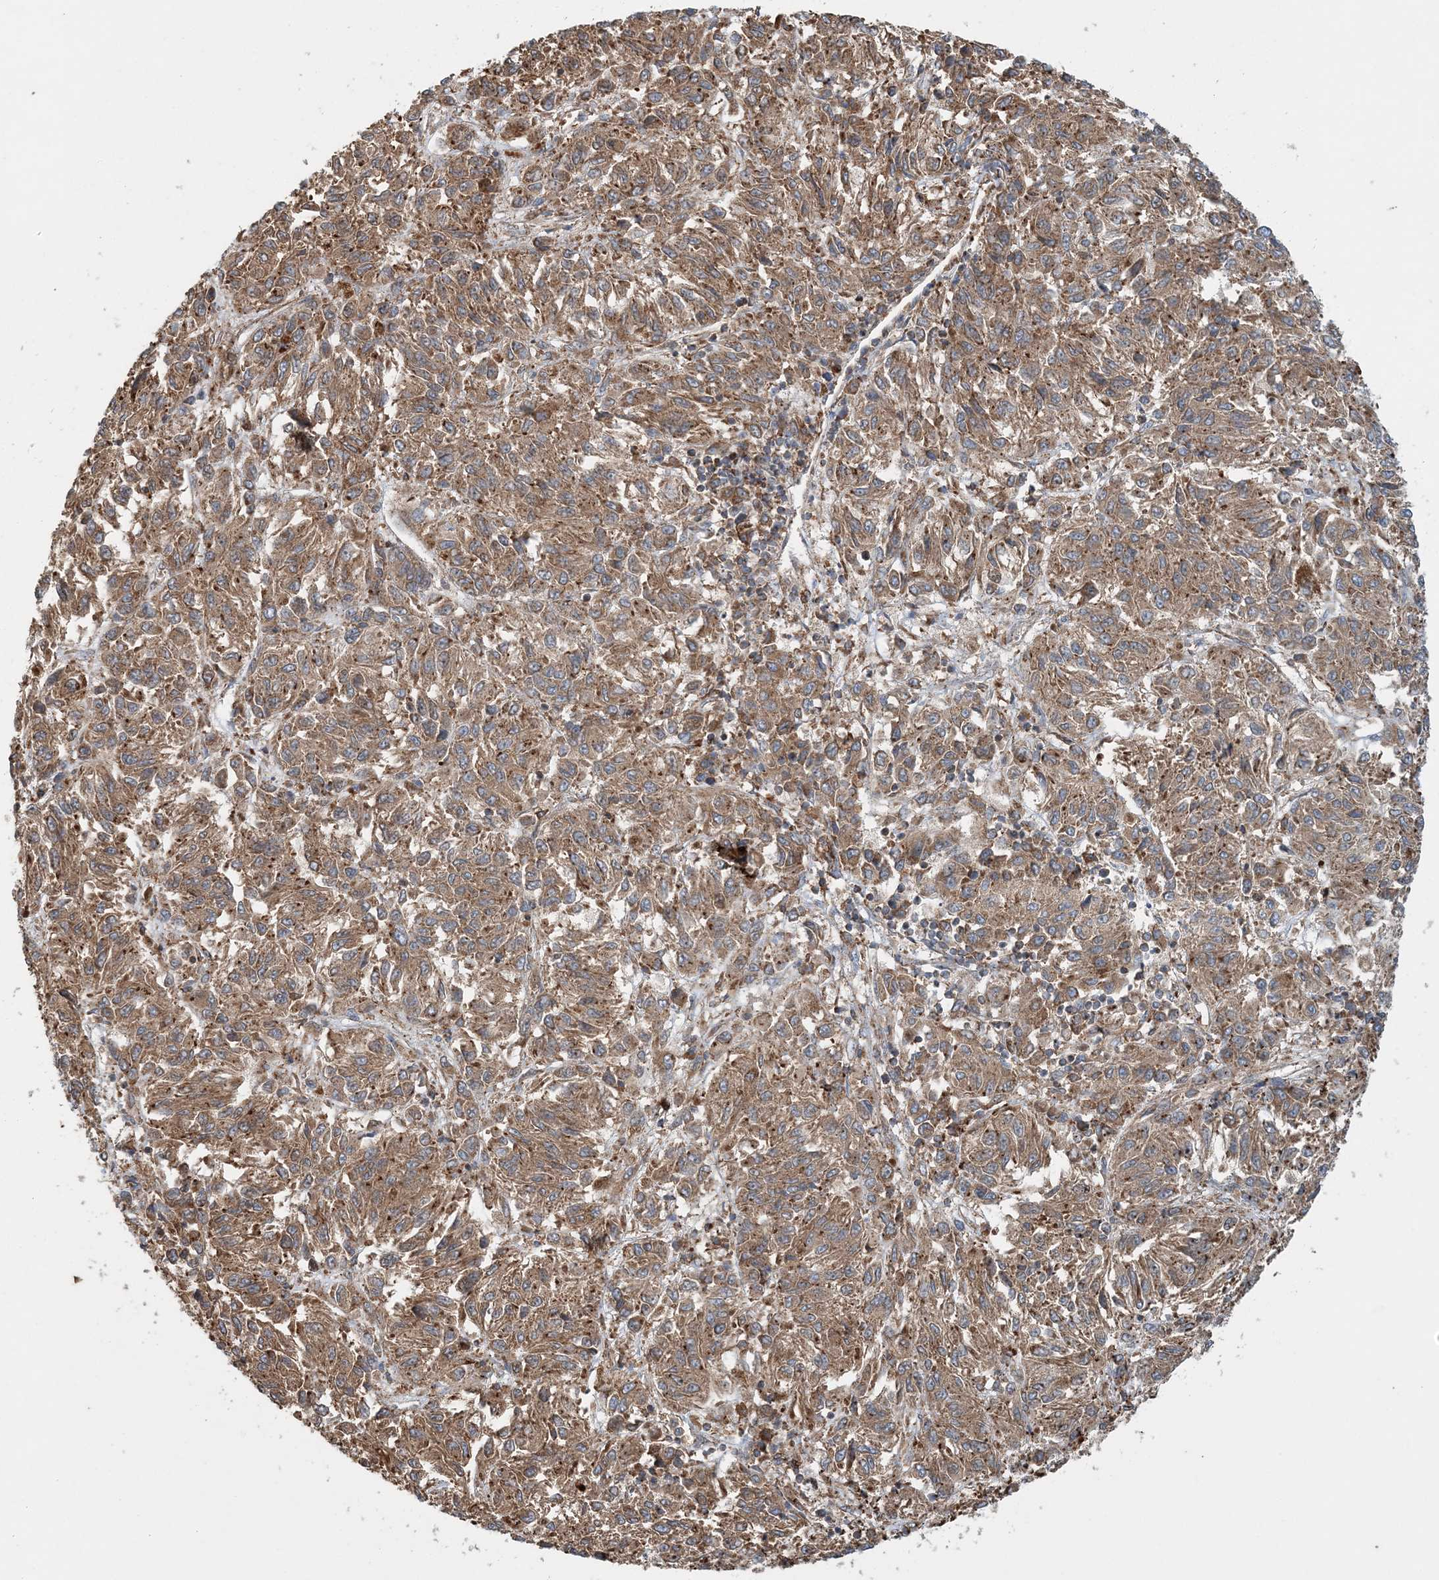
{"staining": {"intensity": "moderate", "quantity": ">75%", "location": "cytoplasmic/membranous"}, "tissue": "melanoma", "cell_type": "Tumor cells", "image_type": "cancer", "snomed": [{"axis": "morphology", "description": "Malignant melanoma, Metastatic site"}, {"axis": "topography", "description": "Lung"}], "caption": "Protein staining shows moderate cytoplasmic/membranous expression in approximately >75% of tumor cells in malignant melanoma (metastatic site).", "gene": "TTI1", "patient": {"sex": "male", "age": 64}}